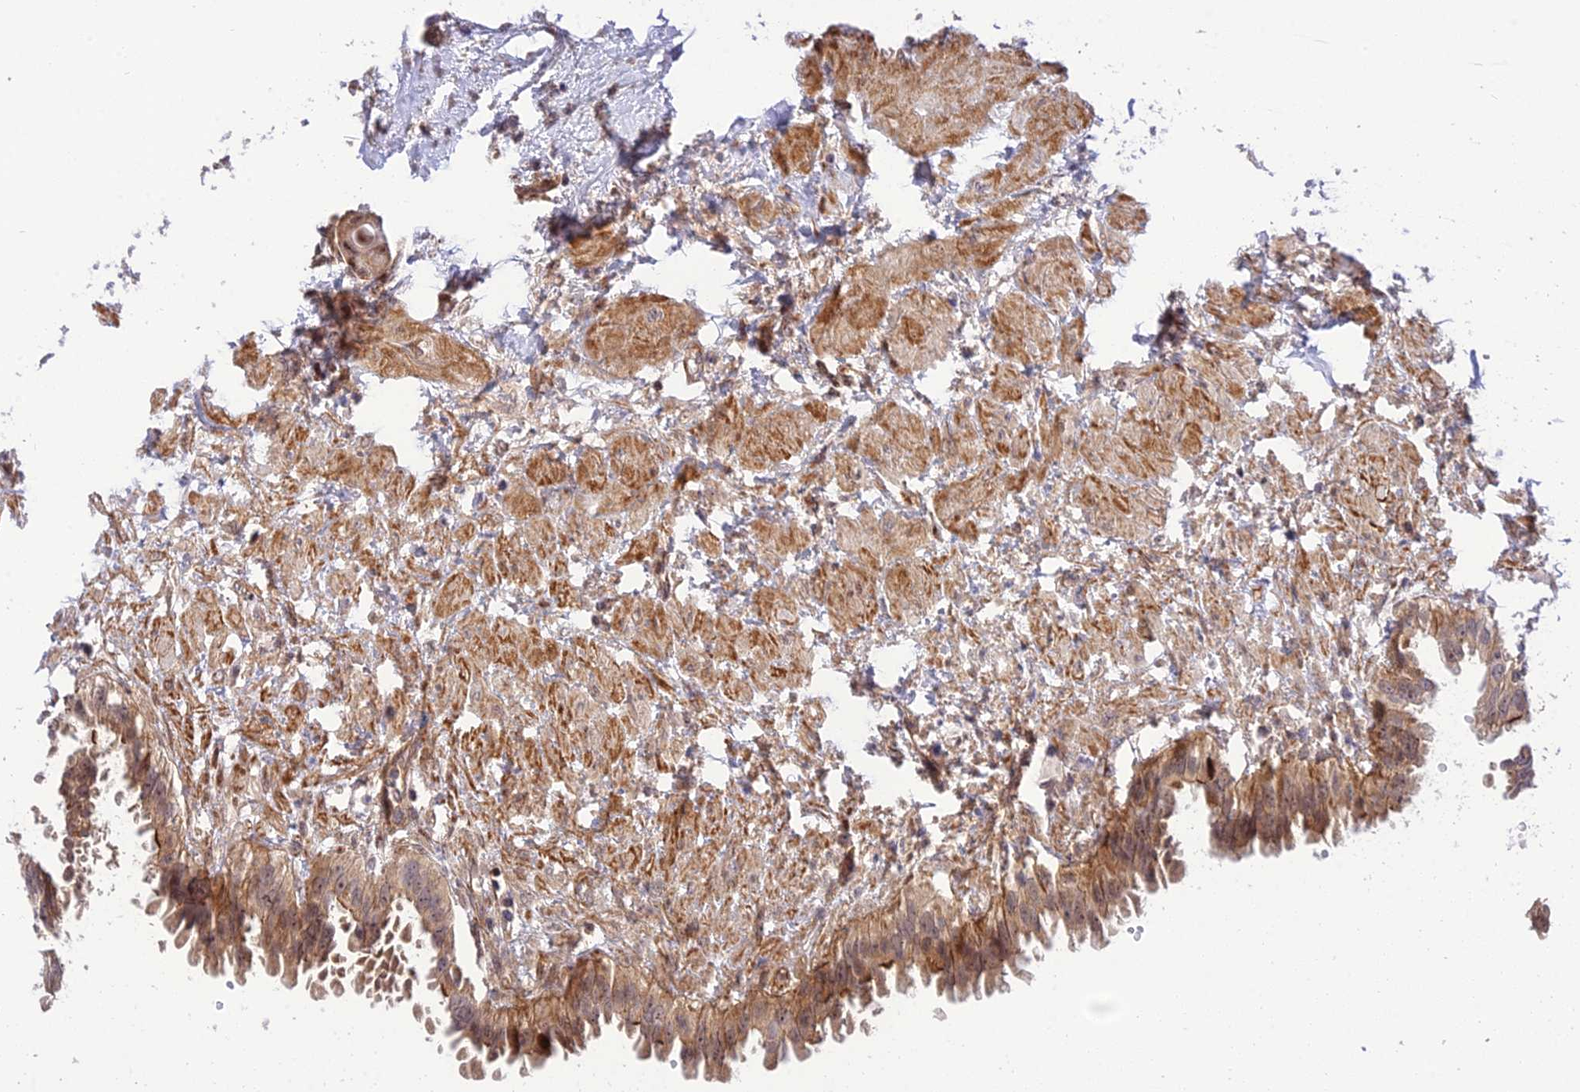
{"staining": {"intensity": "moderate", "quantity": ">75%", "location": "cytoplasmic/membranous"}, "tissue": "fallopian tube", "cell_type": "Glandular cells", "image_type": "normal", "snomed": [{"axis": "morphology", "description": "Normal tissue, NOS"}, {"axis": "topography", "description": "Fallopian tube"}, {"axis": "topography", "description": "Placenta"}], "caption": "Unremarkable fallopian tube was stained to show a protein in brown. There is medium levels of moderate cytoplasmic/membranous expression in about >75% of glandular cells.", "gene": "ZNF584", "patient": {"sex": "female", "age": 34}}